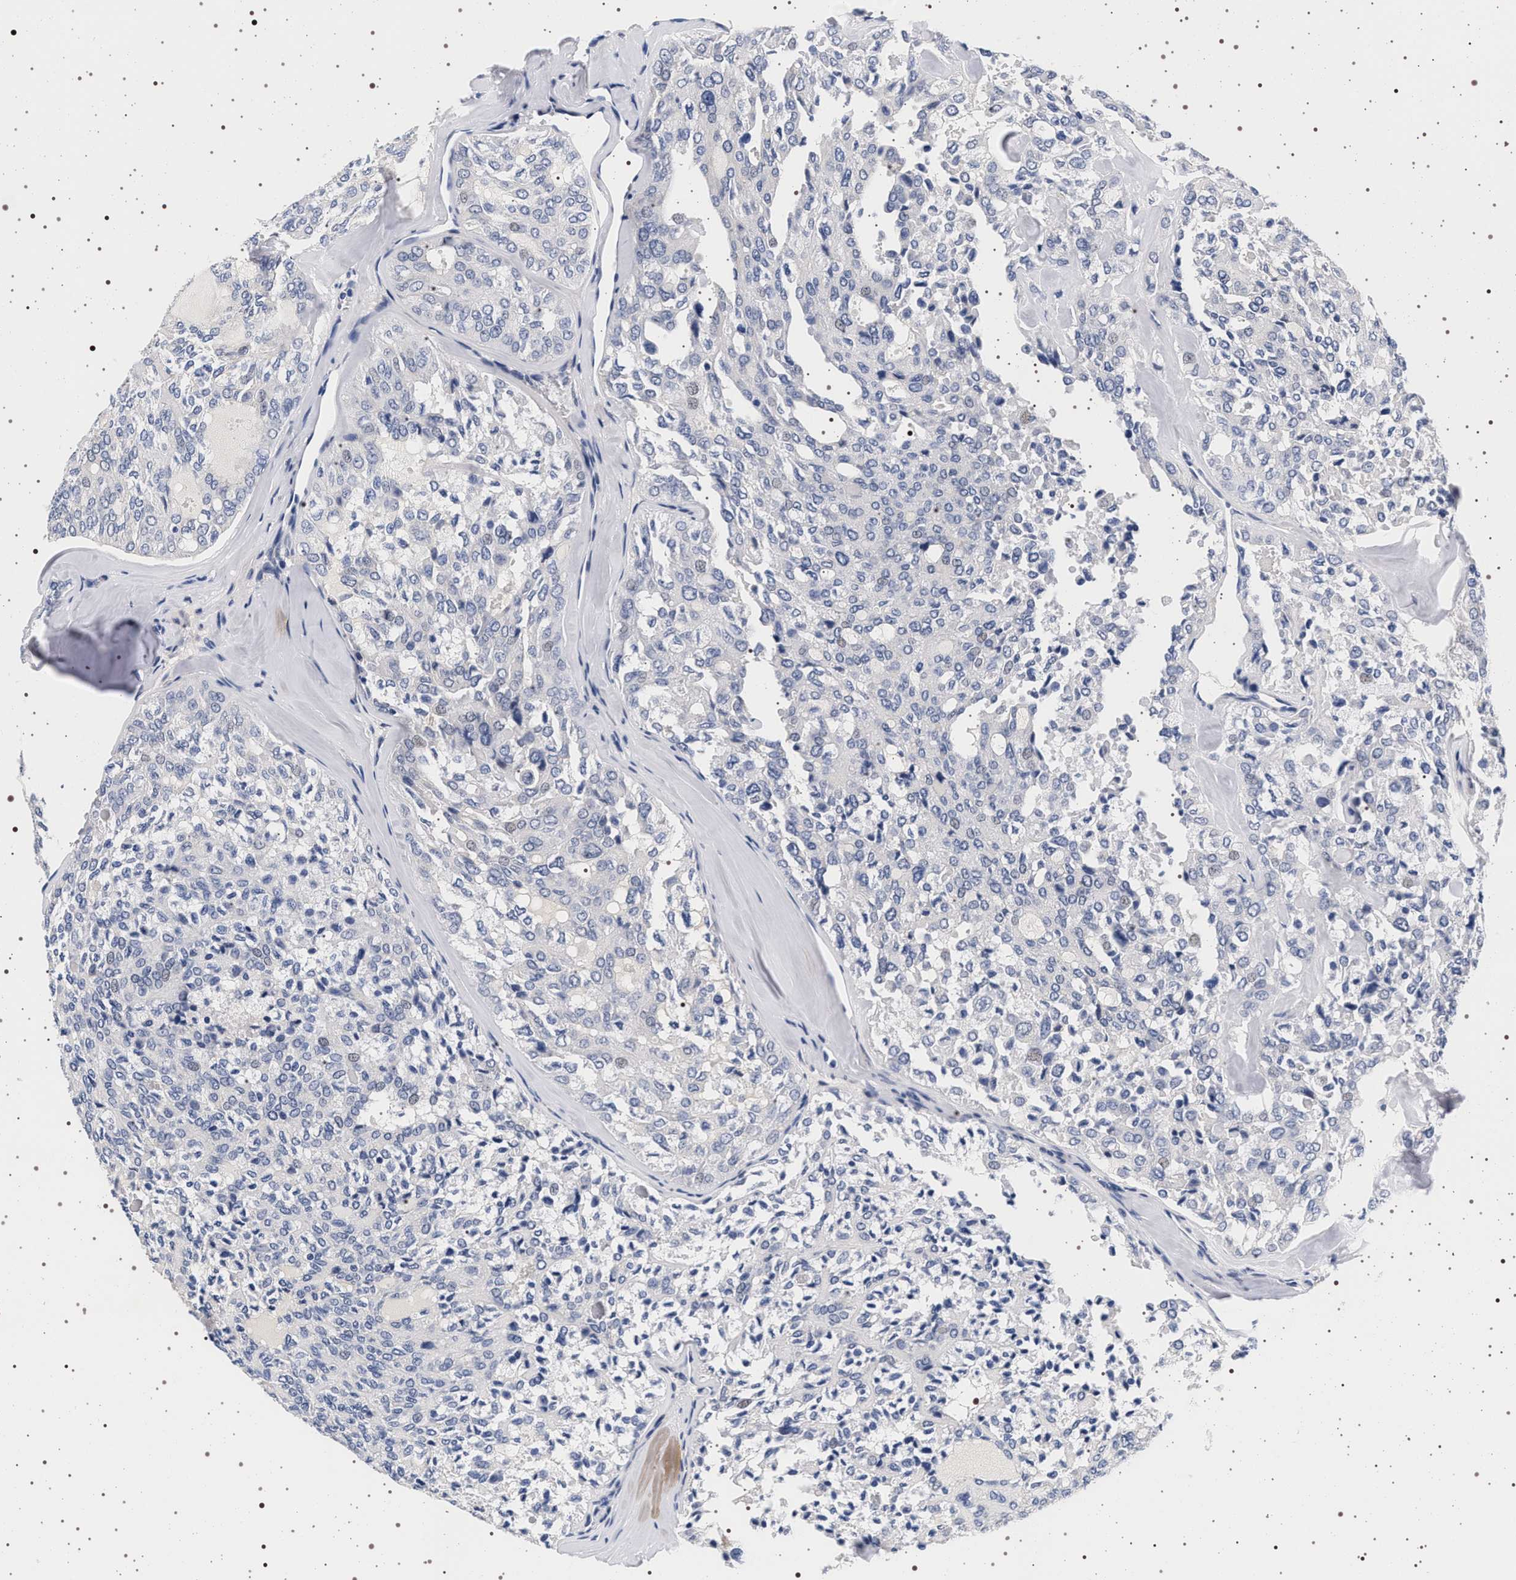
{"staining": {"intensity": "negative", "quantity": "none", "location": "none"}, "tissue": "thyroid cancer", "cell_type": "Tumor cells", "image_type": "cancer", "snomed": [{"axis": "morphology", "description": "Follicular adenoma carcinoma, NOS"}, {"axis": "topography", "description": "Thyroid gland"}], "caption": "Protein analysis of thyroid cancer exhibits no significant staining in tumor cells. (Immunohistochemistry, brightfield microscopy, high magnification).", "gene": "MAPK10", "patient": {"sex": "male", "age": 75}}